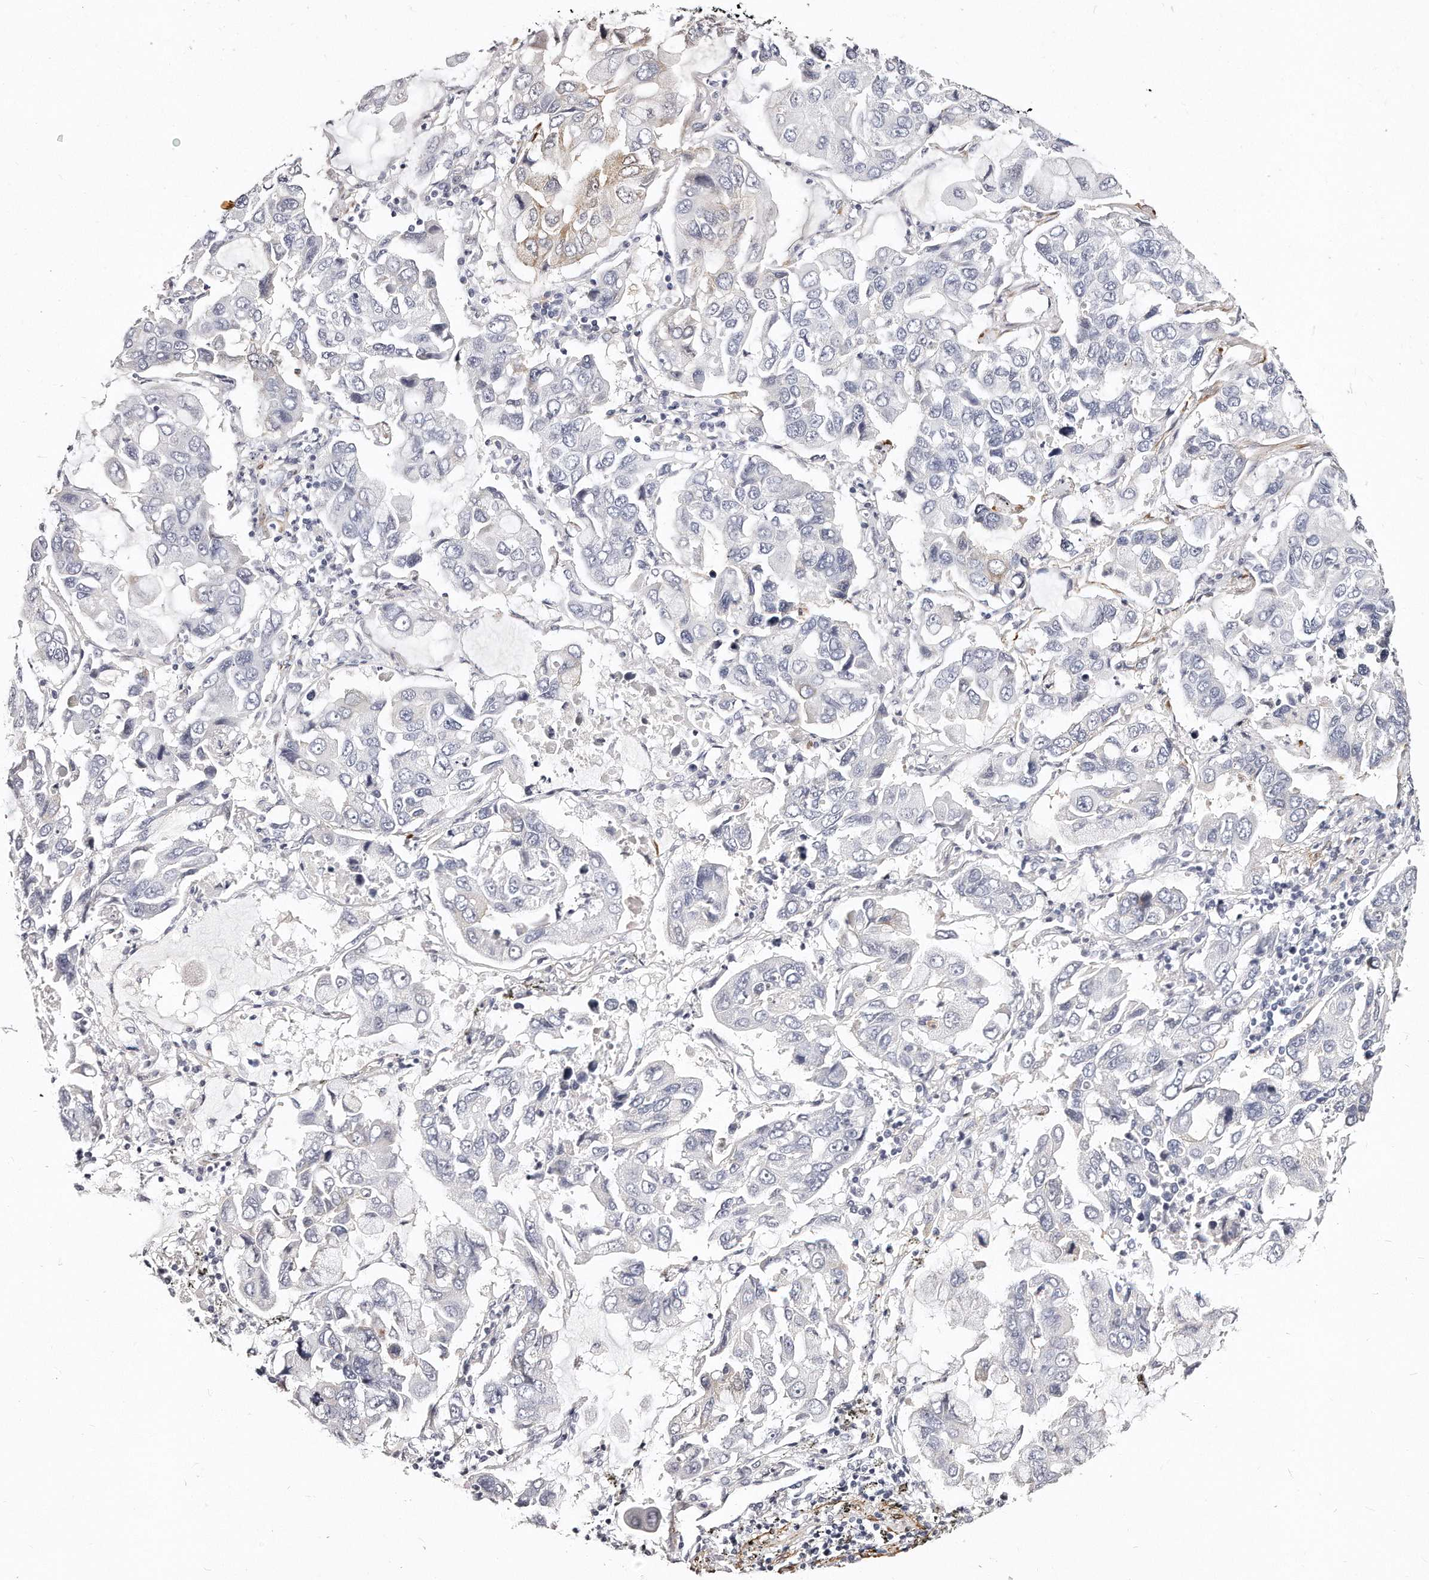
{"staining": {"intensity": "negative", "quantity": "none", "location": "none"}, "tissue": "lung cancer", "cell_type": "Tumor cells", "image_type": "cancer", "snomed": [{"axis": "morphology", "description": "Adenocarcinoma, NOS"}, {"axis": "topography", "description": "Lung"}], "caption": "DAB (3,3'-diaminobenzidine) immunohistochemical staining of human lung cancer (adenocarcinoma) exhibits no significant positivity in tumor cells.", "gene": "LMOD1", "patient": {"sex": "male", "age": 64}}